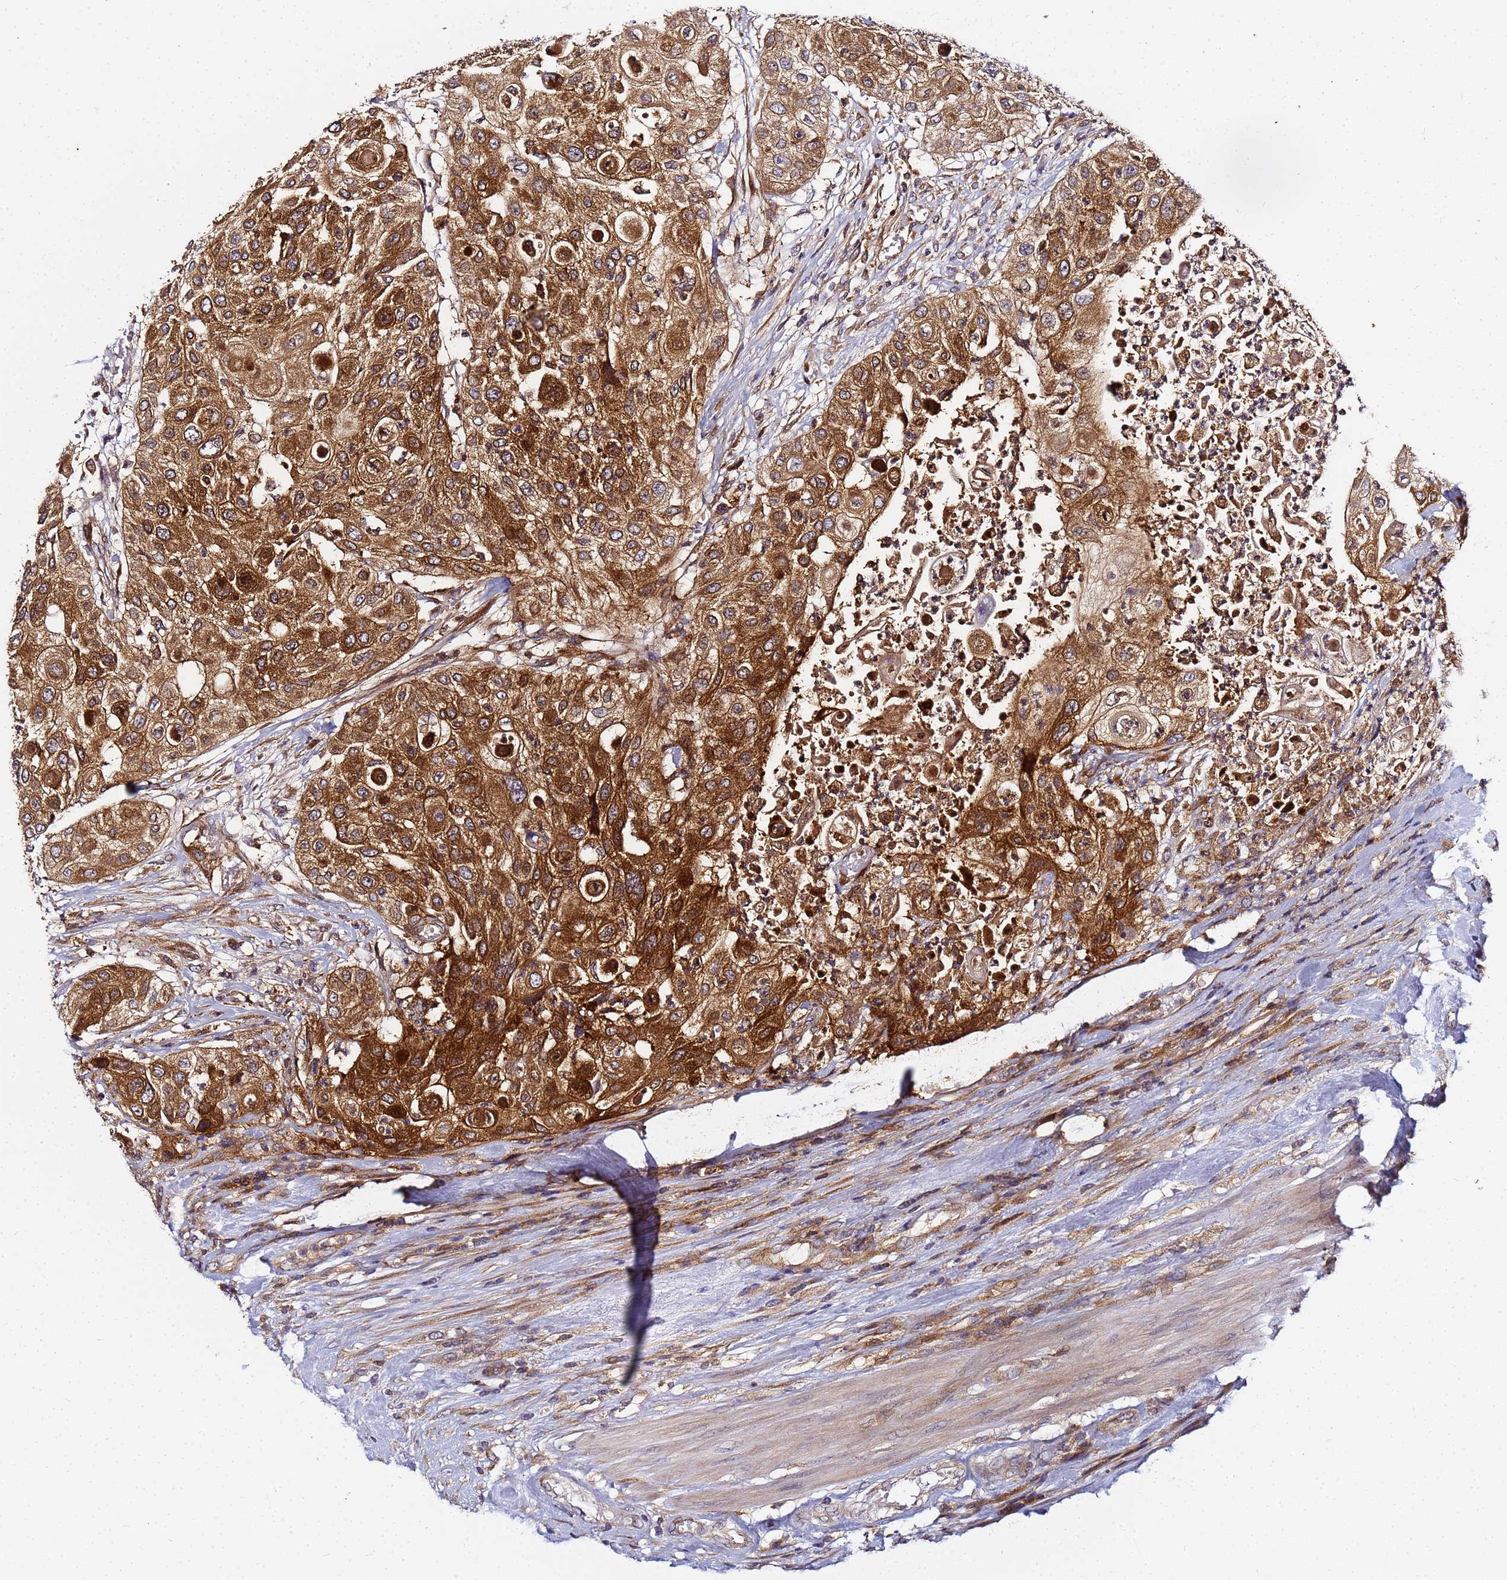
{"staining": {"intensity": "strong", "quantity": ">75%", "location": "cytoplasmic/membranous"}, "tissue": "urothelial cancer", "cell_type": "Tumor cells", "image_type": "cancer", "snomed": [{"axis": "morphology", "description": "Urothelial carcinoma, High grade"}, {"axis": "topography", "description": "Urinary bladder"}], "caption": "Protein expression analysis of human high-grade urothelial carcinoma reveals strong cytoplasmic/membranous expression in approximately >75% of tumor cells.", "gene": "CHM", "patient": {"sex": "female", "age": 79}}